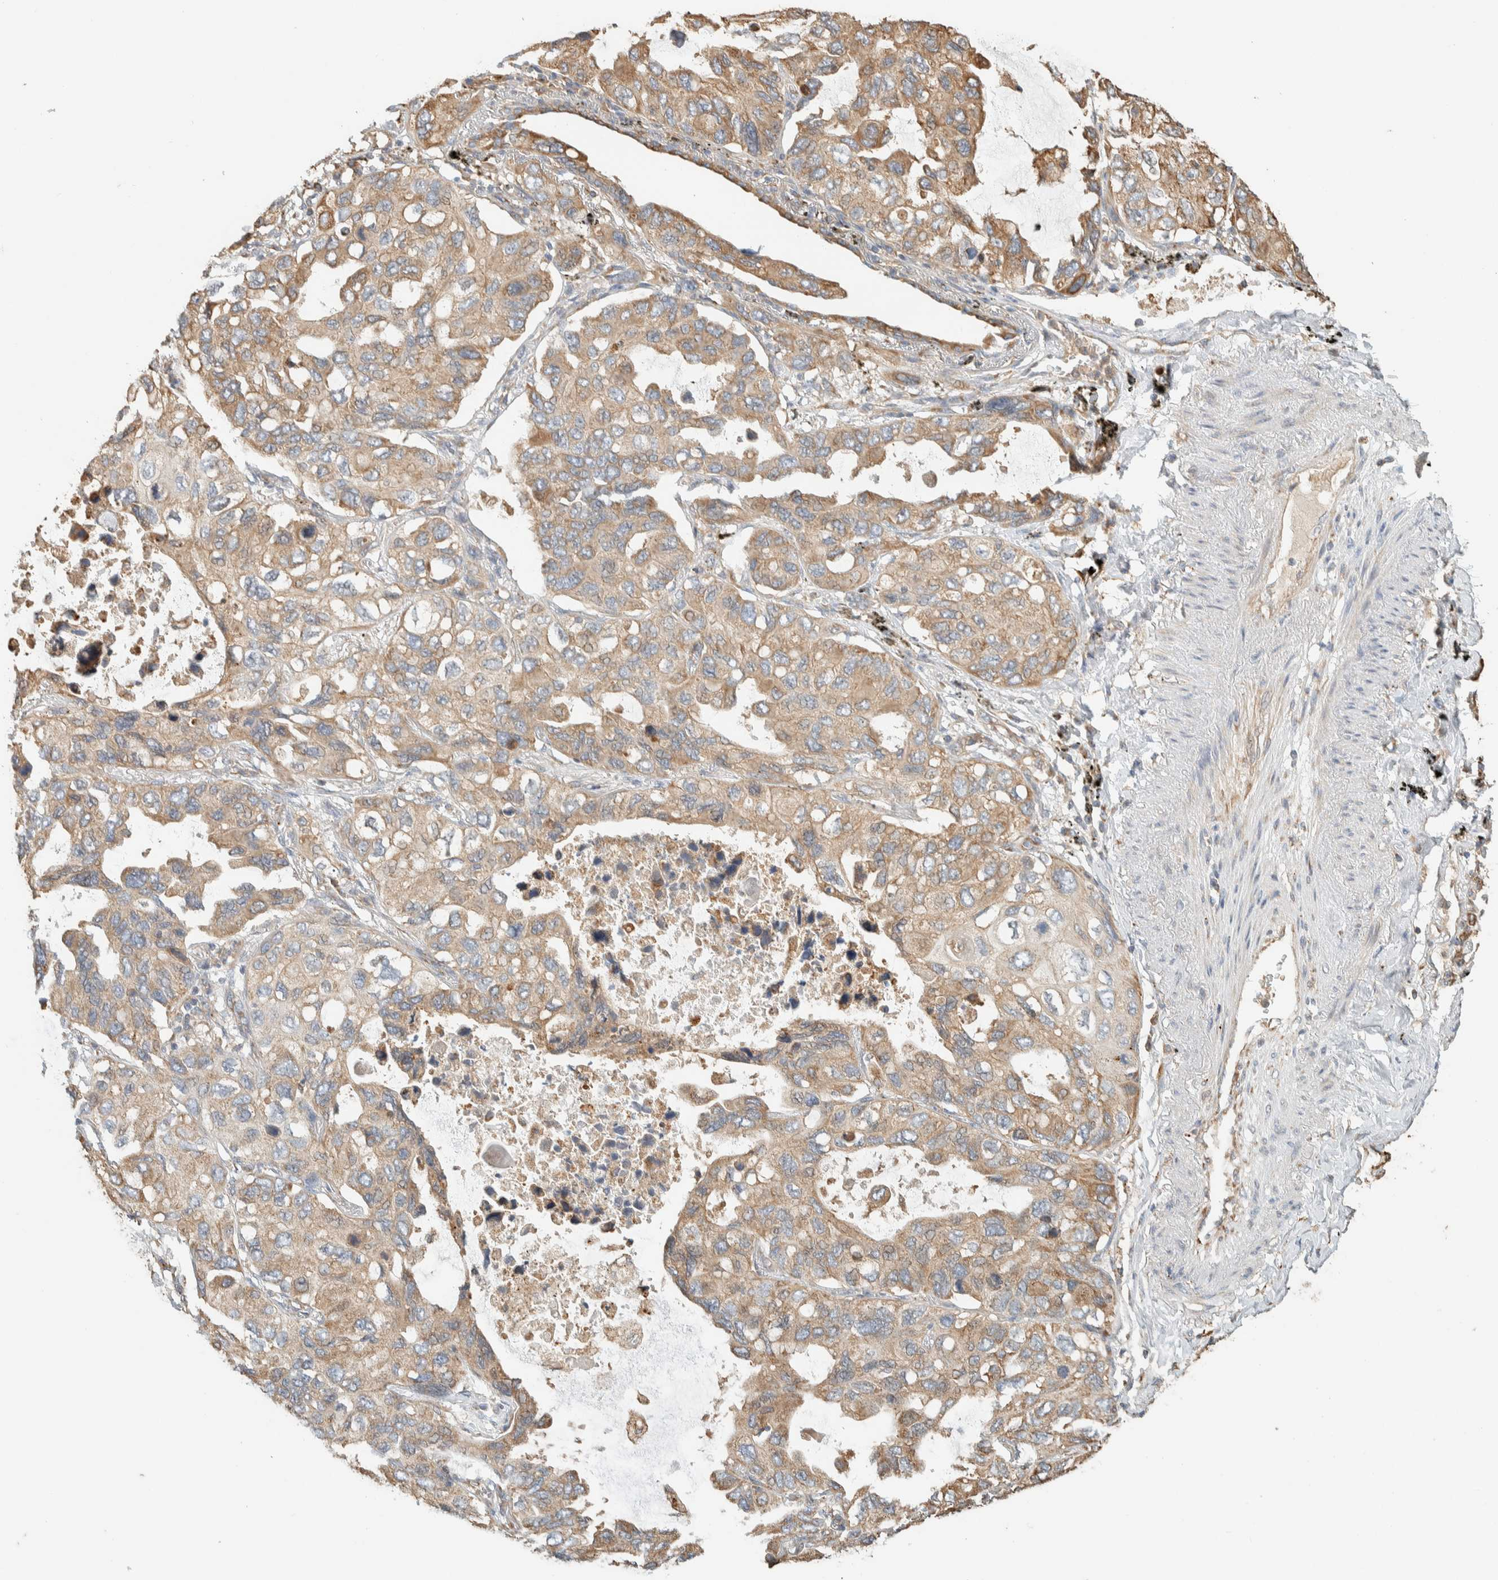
{"staining": {"intensity": "moderate", "quantity": ">75%", "location": "cytoplasmic/membranous"}, "tissue": "lung cancer", "cell_type": "Tumor cells", "image_type": "cancer", "snomed": [{"axis": "morphology", "description": "Squamous cell carcinoma, NOS"}, {"axis": "topography", "description": "Lung"}], "caption": "Tumor cells show moderate cytoplasmic/membranous expression in approximately >75% of cells in lung cancer.", "gene": "RAB11FIP1", "patient": {"sex": "female", "age": 73}}